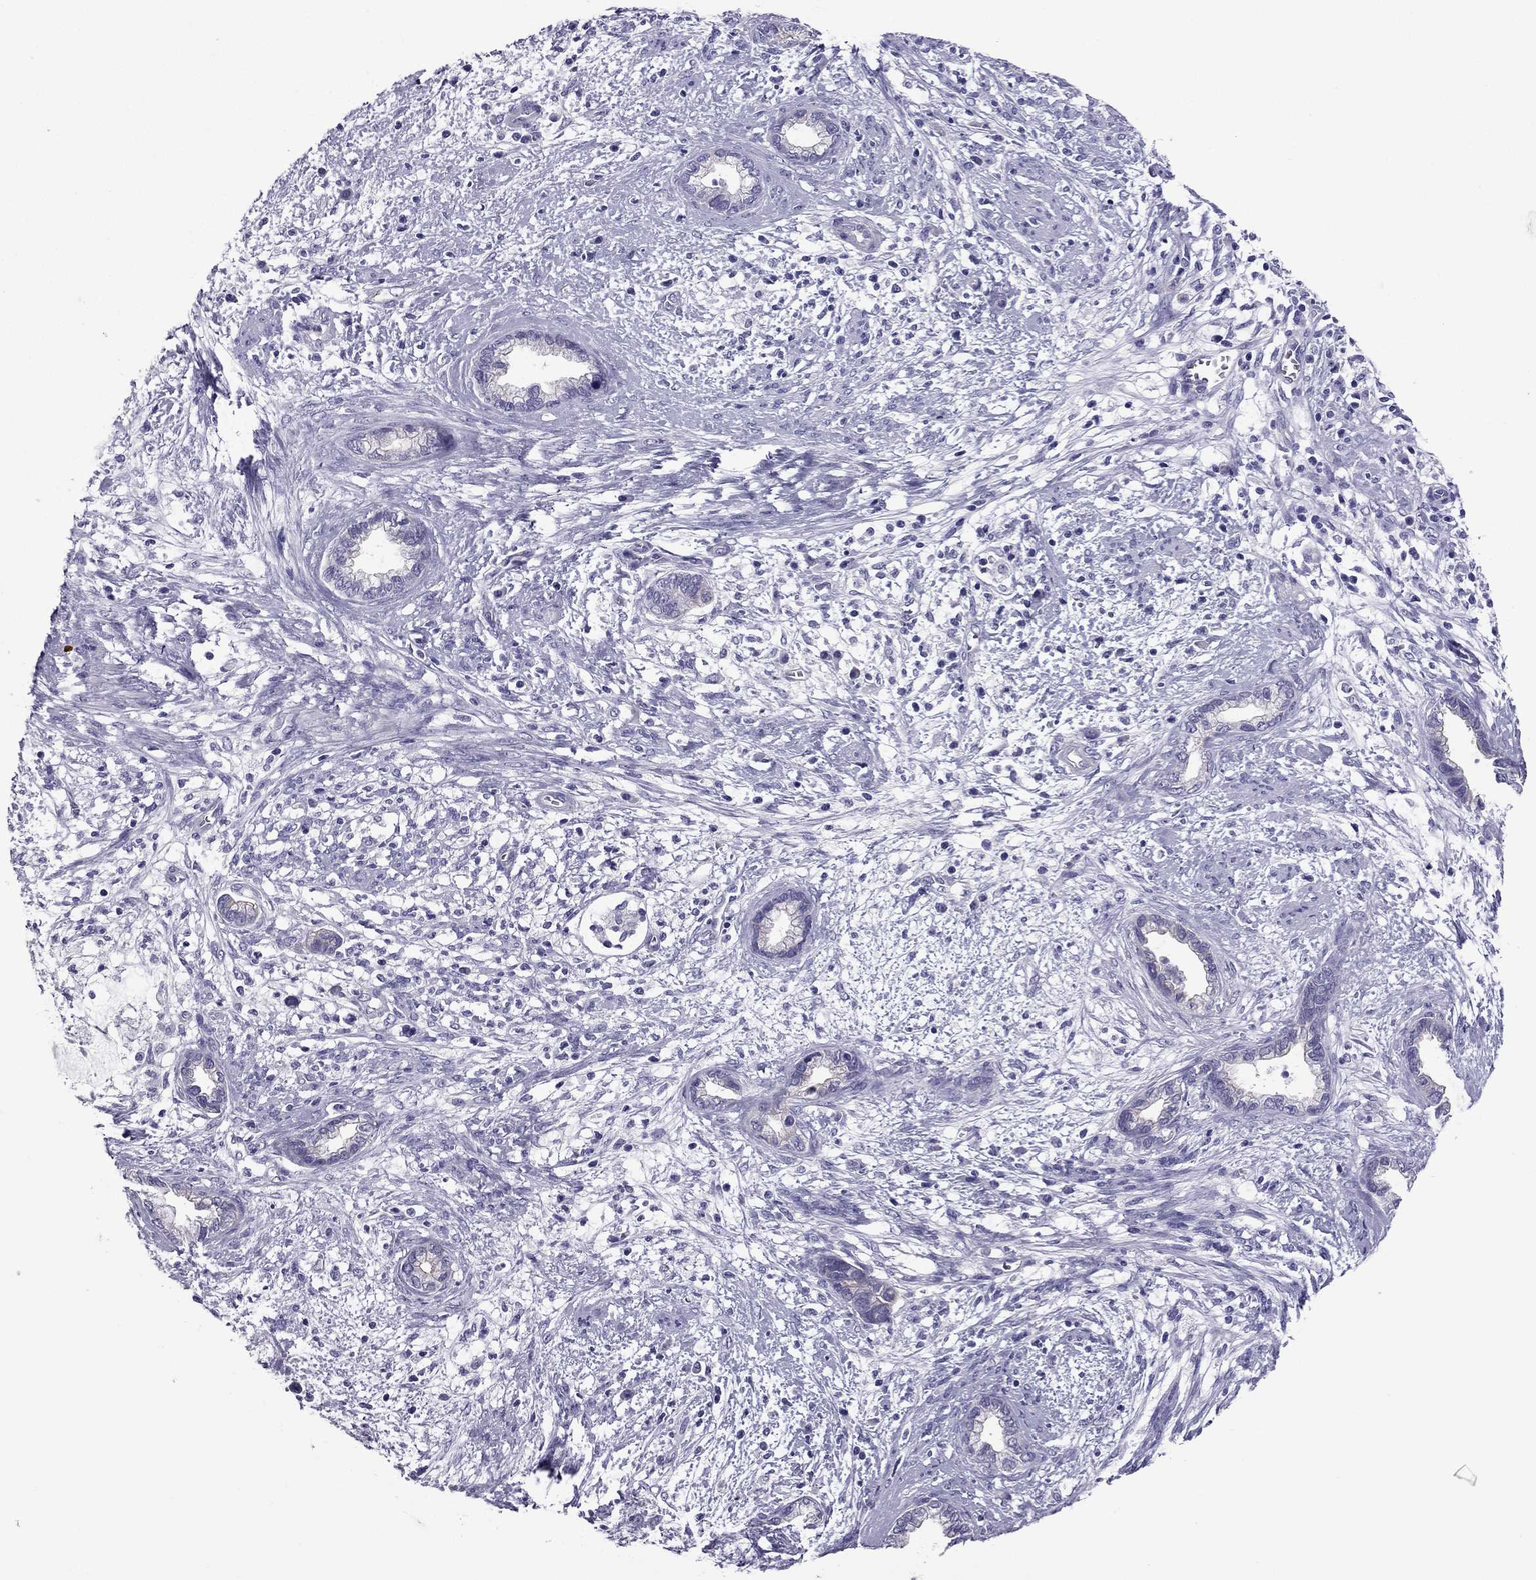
{"staining": {"intensity": "negative", "quantity": "none", "location": "none"}, "tissue": "cervical cancer", "cell_type": "Tumor cells", "image_type": "cancer", "snomed": [{"axis": "morphology", "description": "Adenocarcinoma, NOS"}, {"axis": "topography", "description": "Cervix"}], "caption": "This is an IHC histopathology image of human cervical adenocarcinoma. There is no expression in tumor cells.", "gene": "PDE6A", "patient": {"sex": "female", "age": 62}}